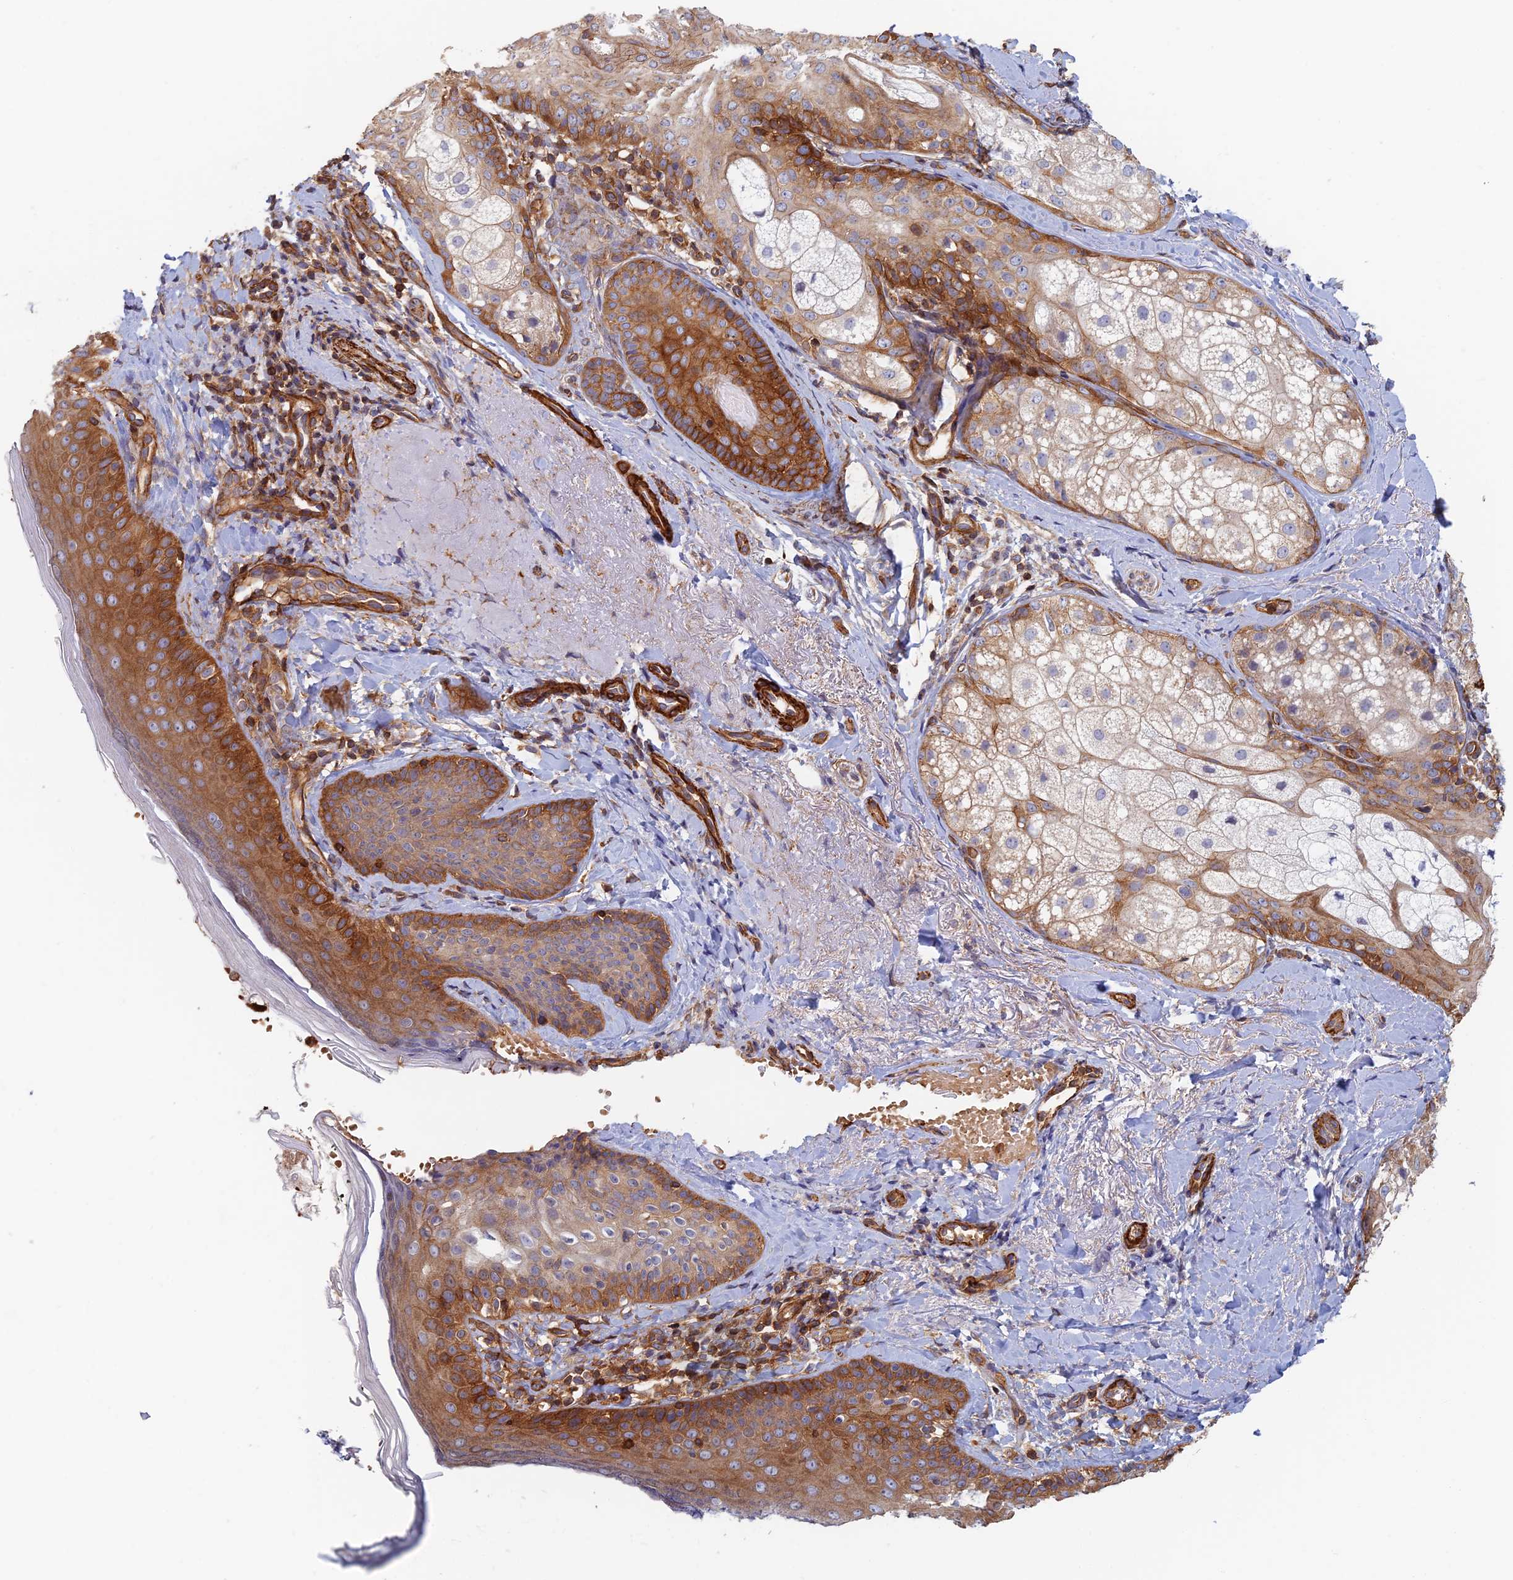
{"staining": {"intensity": "moderate", "quantity": ">75%", "location": "cytoplasmic/membranous"}, "tissue": "skin", "cell_type": "Fibroblasts", "image_type": "normal", "snomed": [{"axis": "morphology", "description": "Normal tissue, NOS"}, {"axis": "topography", "description": "Skin"}], "caption": "A histopathology image of skin stained for a protein shows moderate cytoplasmic/membranous brown staining in fibroblasts.", "gene": "PAK4", "patient": {"sex": "male", "age": 57}}